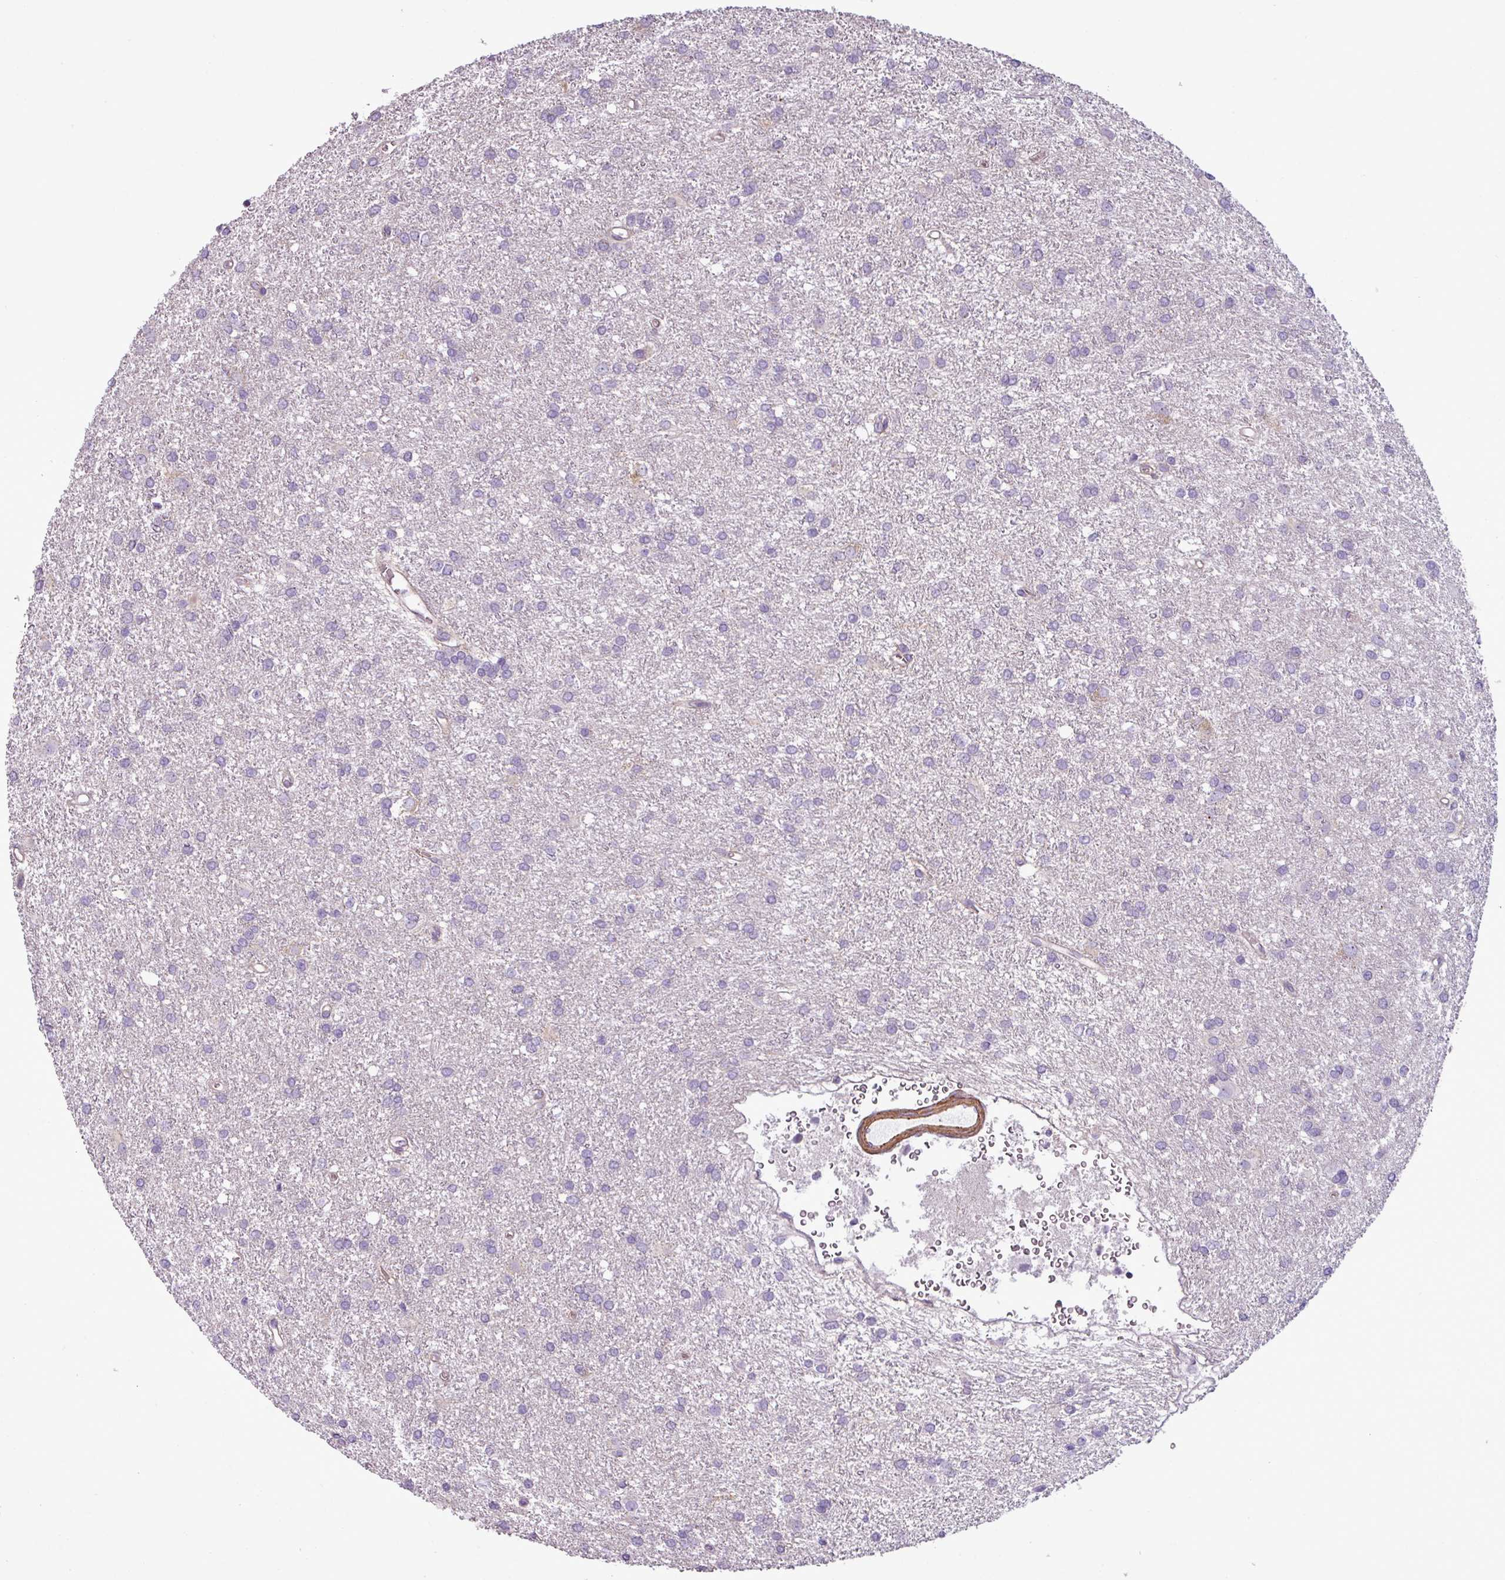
{"staining": {"intensity": "negative", "quantity": "none", "location": "none"}, "tissue": "glioma", "cell_type": "Tumor cells", "image_type": "cancer", "snomed": [{"axis": "morphology", "description": "Glioma, malignant, High grade"}, {"axis": "topography", "description": "Brain"}], "caption": "Image shows no protein staining in tumor cells of malignant glioma (high-grade) tissue. (DAB (3,3'-diaminobenzidine) immunohistochemistry visualized using brightfield microscopy, high magnification).", "gene": "BTN2A2", "patient": {"sex": "female", "age": 50}}